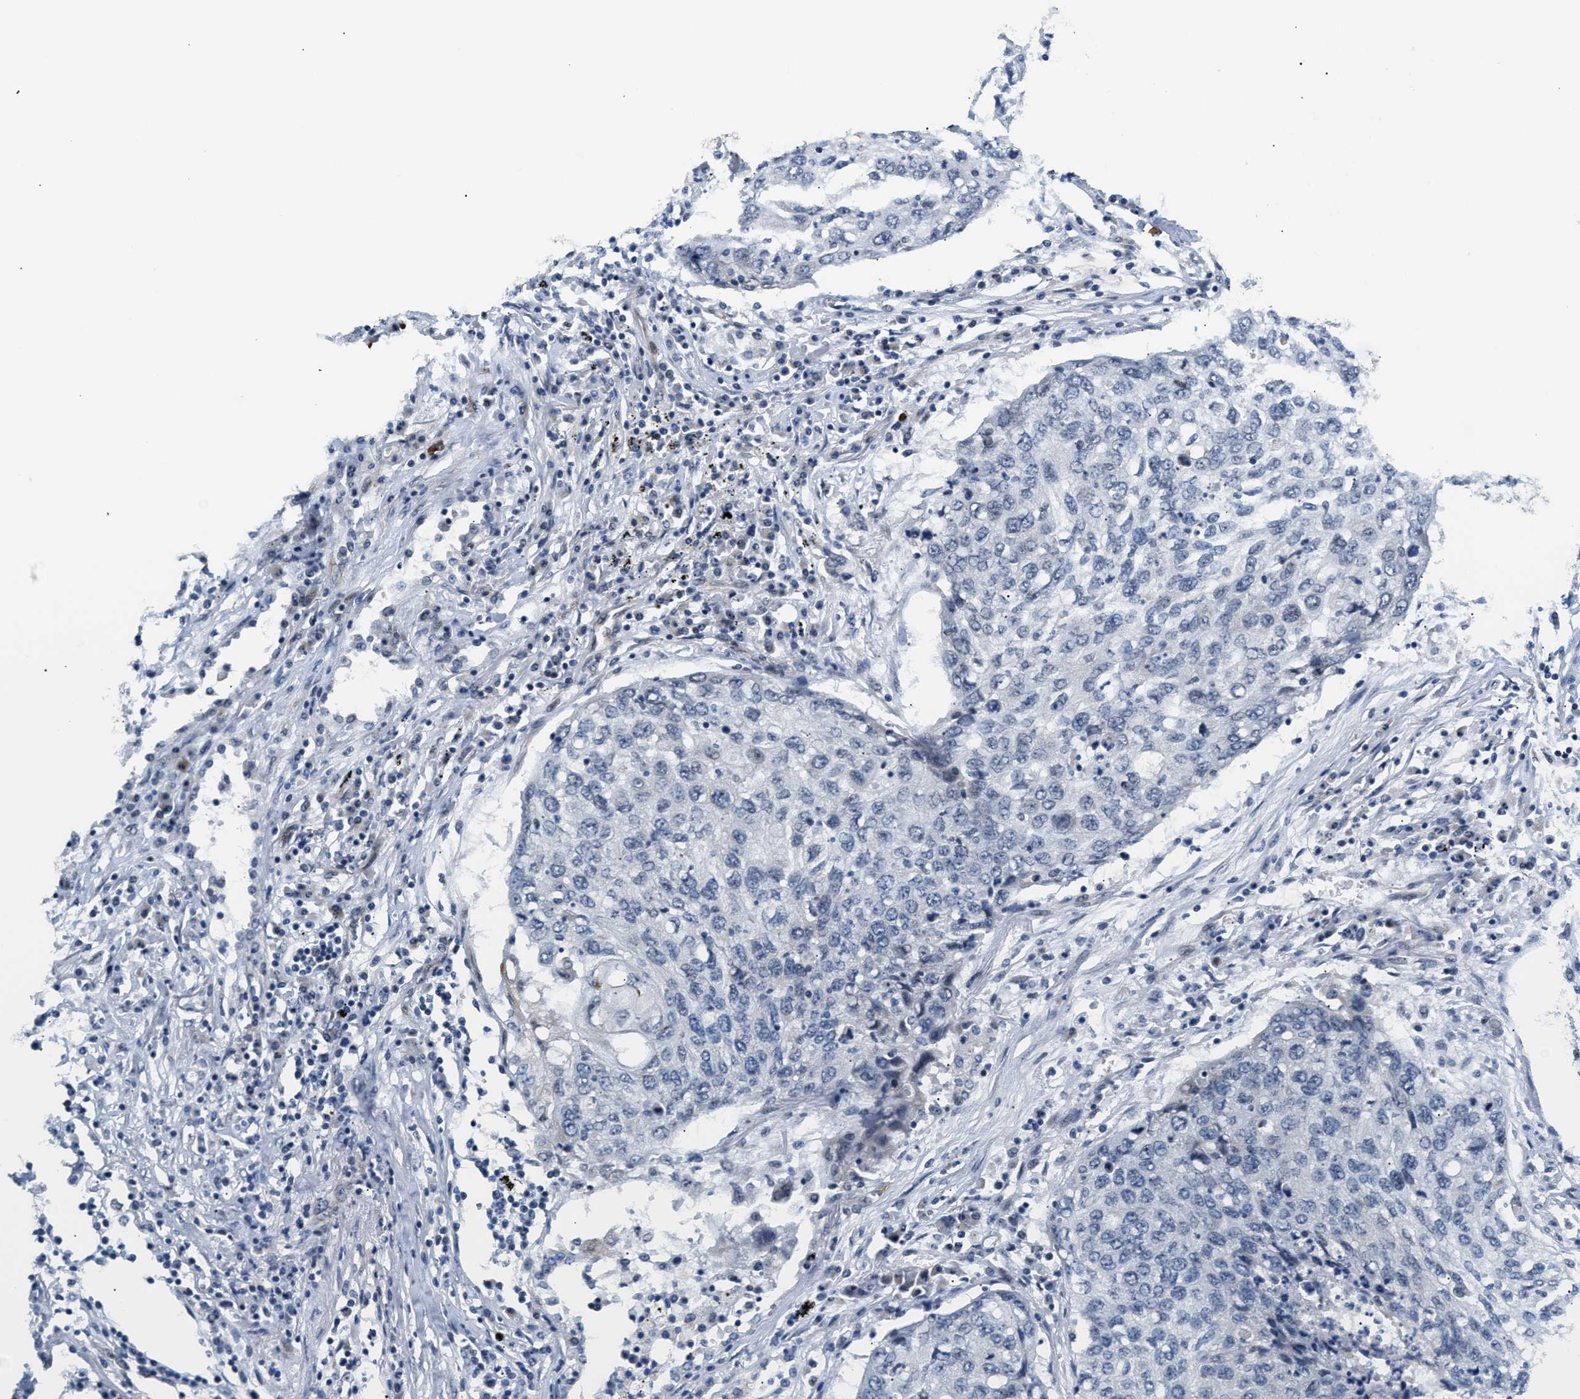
{"staining": {"intensity": "negative", "quantity": "none", "location": "none"}, "tissue": "lung cancer", "cell_type": "Tumor cells", "image_type": "cancer", "snomed": [{"axis": "morphology", "description": "Squamous cell carcinoma, NOS"}, {"axis": "topography", "description": "Lung"}], "caption": "This is an immunohistochemistry (IHC) photomicrograph of squamous cell carcinoma (lung). There is no staining in tumor cells.", "gene": "PPM1H", "patient": {"sex": "female", "age": 63}}